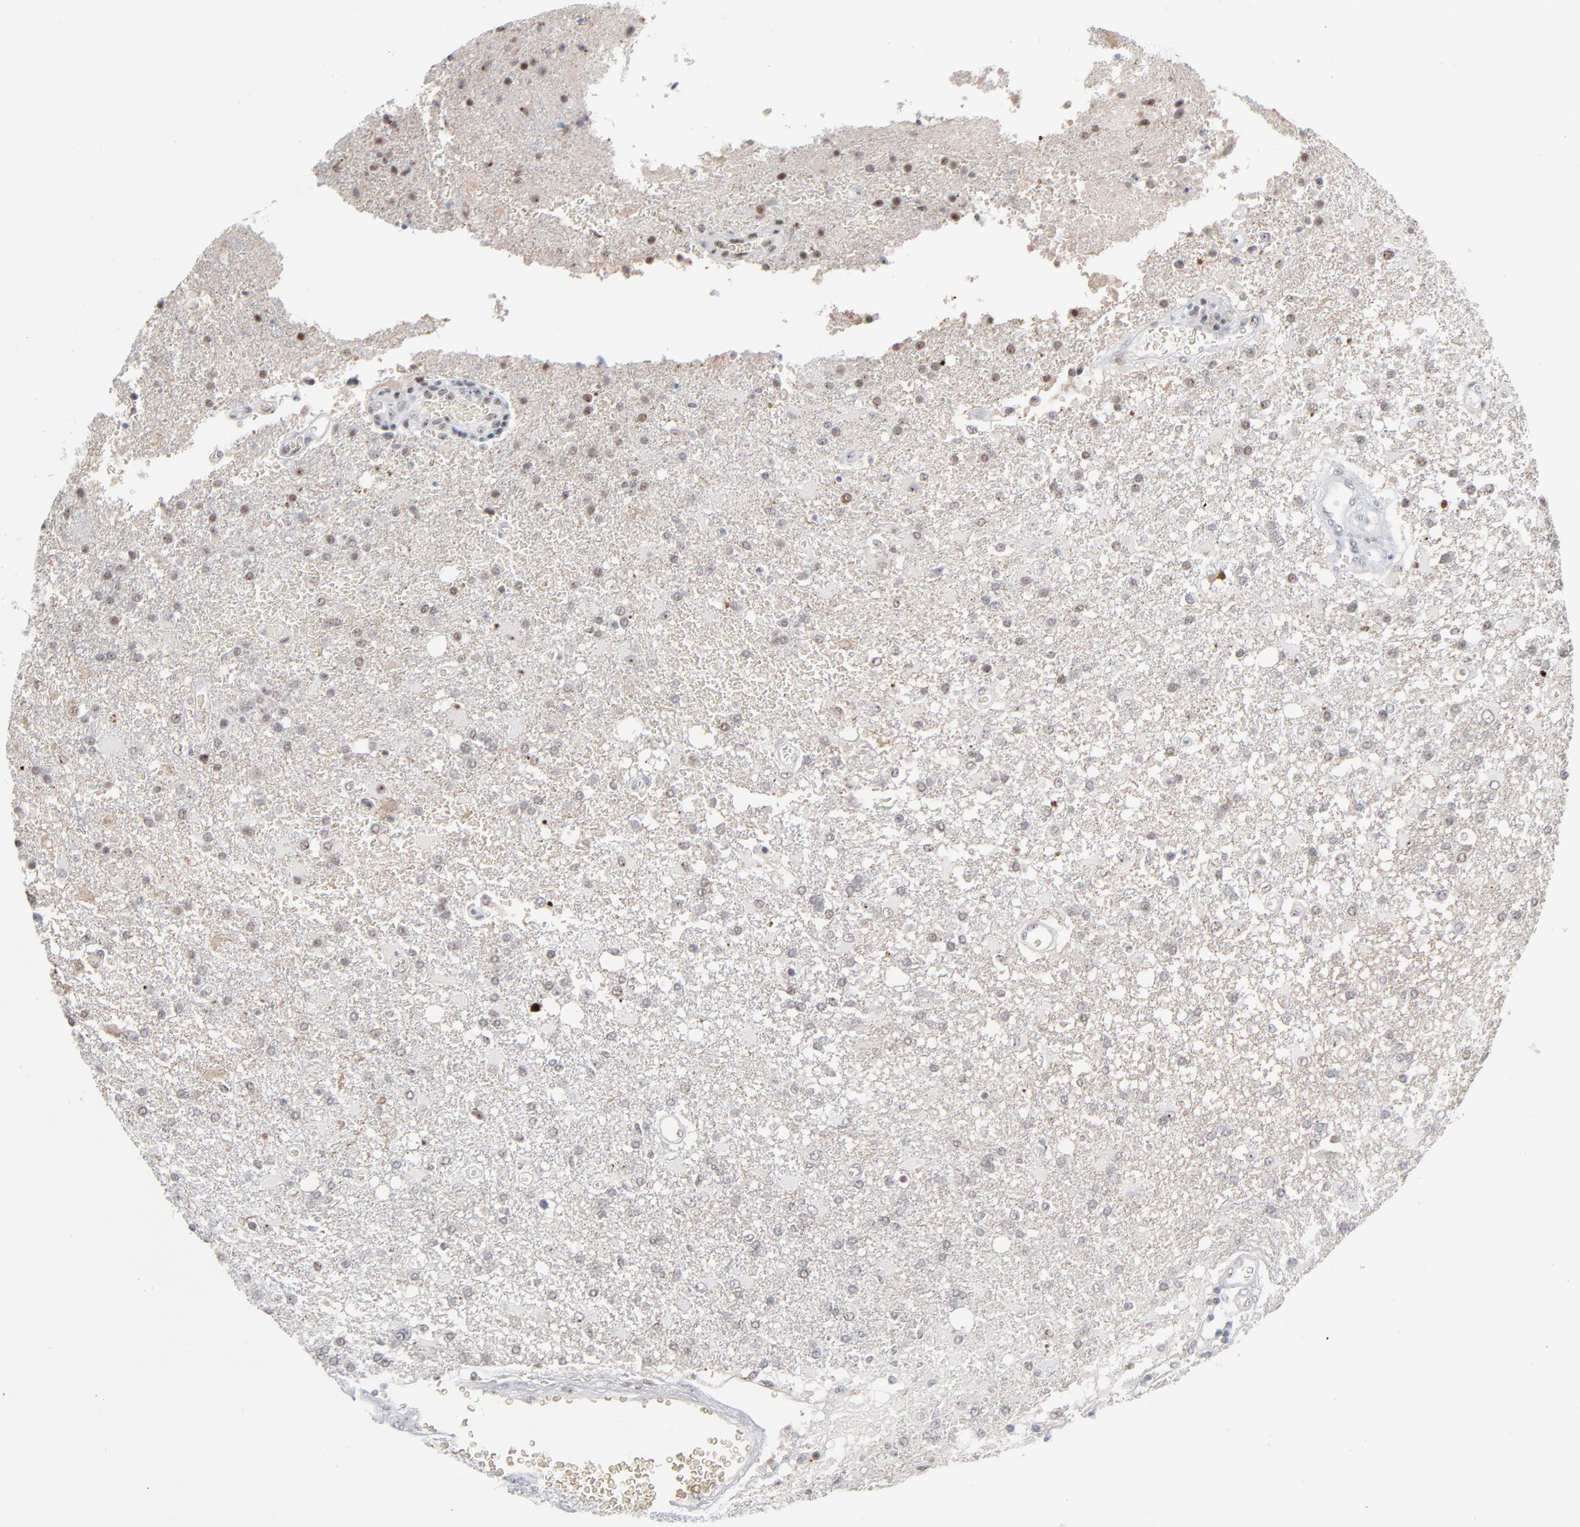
{"staining": {"intensity": "weak", "quantity": "<25%", "location": "nuclear"}, "tissue": "glioma", "cell_type": "Tumor cells", "image_type": "cancer", "snomed": [{"axis": "morphology", "description": "Glioma, malignant, High grade"}, {"axis": "topography", "description": "Cerebral cortex"}], "caption": "Protein analysis of glioma demonstrates no significant positivity in tumor cells.", "gene": "MPHOSPH6", "patient": {"sex": "male", "age": 79}}